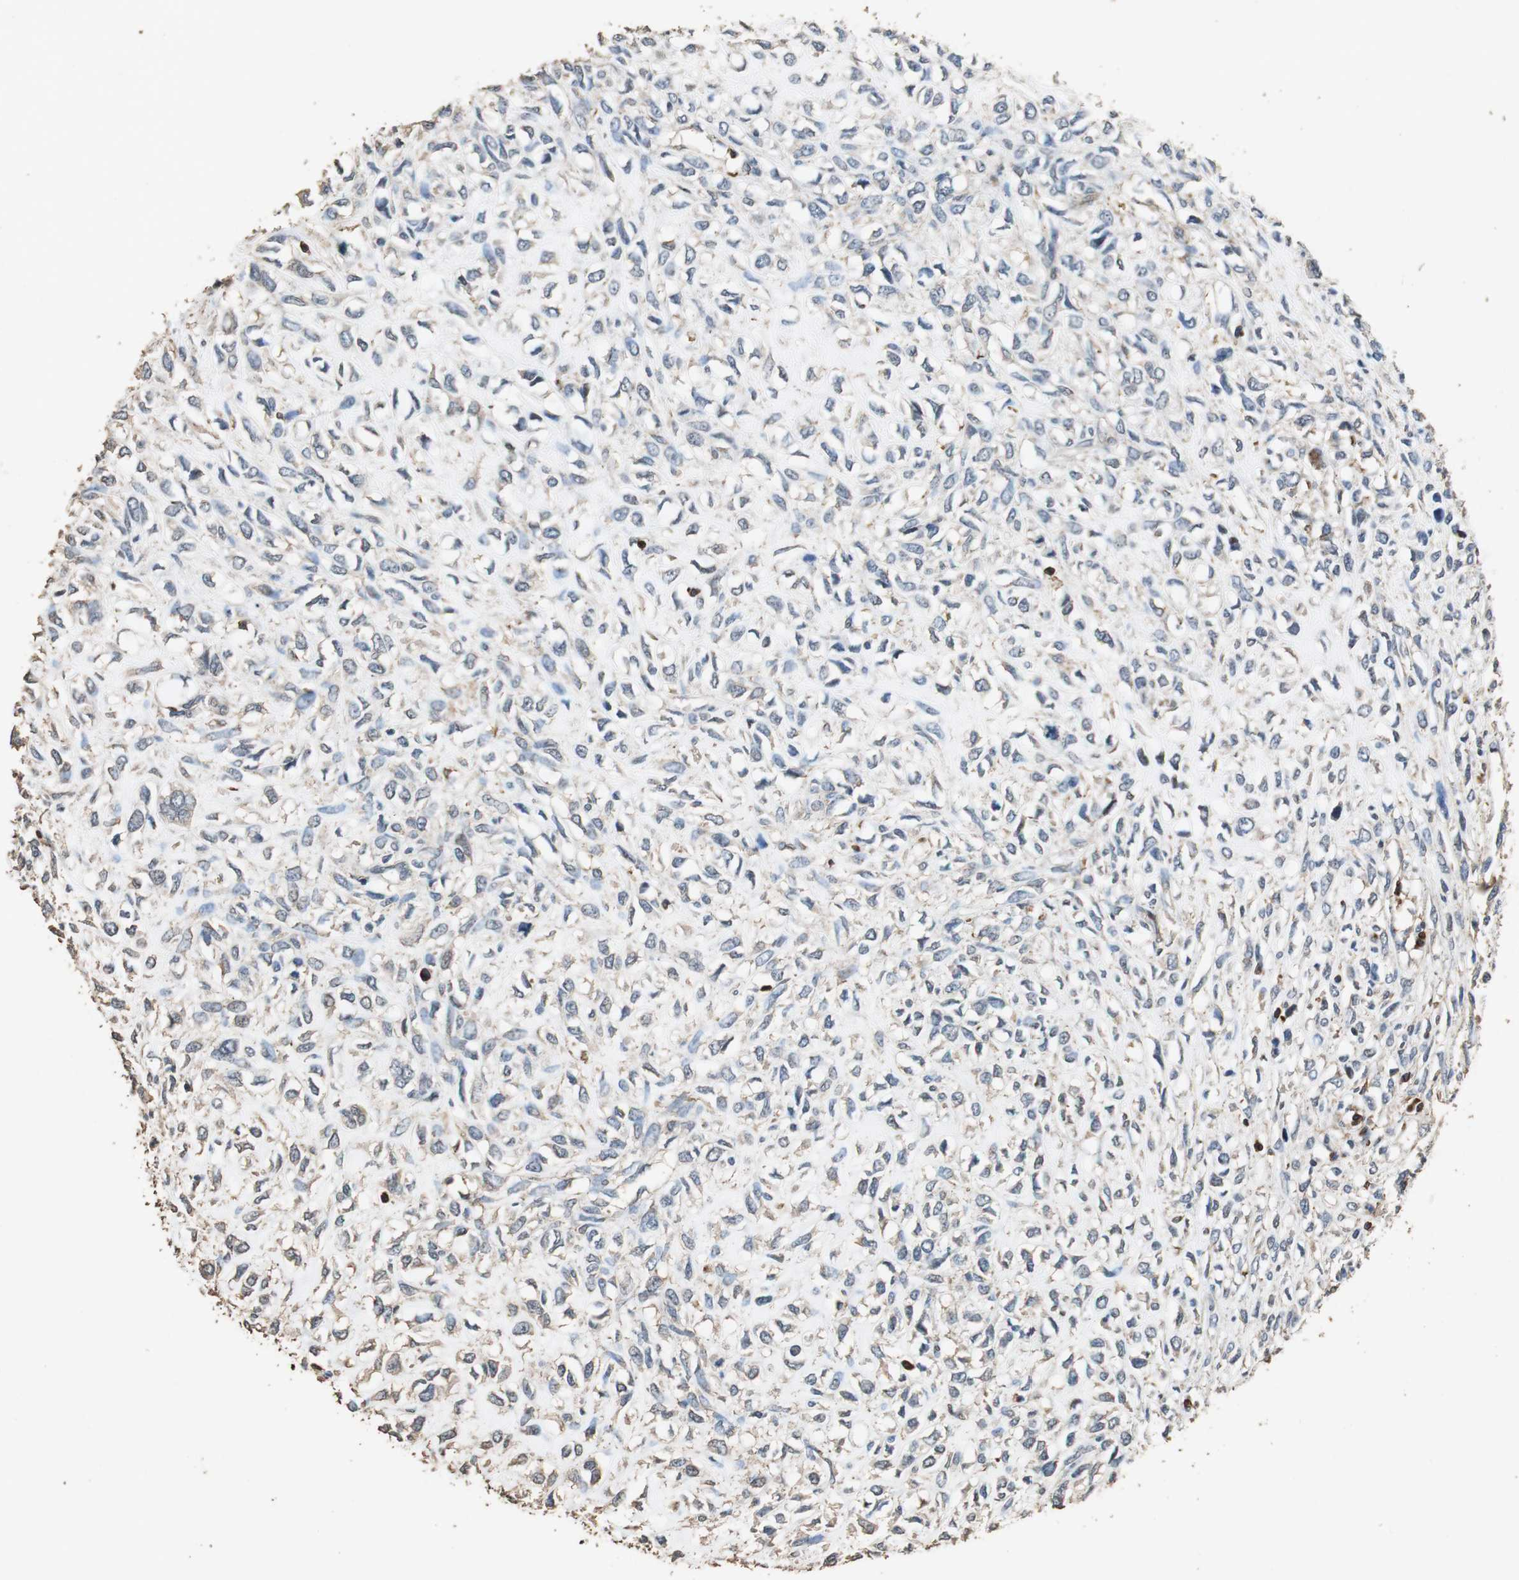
{"staining": {"intensity": "weak", "quantity": ">75%", "location": "cytoplasmic/membranous"}, "tissue": "head and neck cancer", "cell_type": "Tumor cells", "image_type": "cancer", "snomed": [{"axis": "morphology", "description": "Necrosis, NOS"}, {"axis": "morphology", "description": "Neoplasm, malignant, NOS"}, {"axis": "topography", "description": "Salivary gland"}, {"axis": "topography", "description": "Head-Neck"}], "caption": "The immunohistochemical stain shows weak cytoplasmic/membranous positivity in tumor cells of malignant neoplasm (head and neck) tissue.", "gene": "PRKRA", "patient": {"sex": "male", "age": 43}}